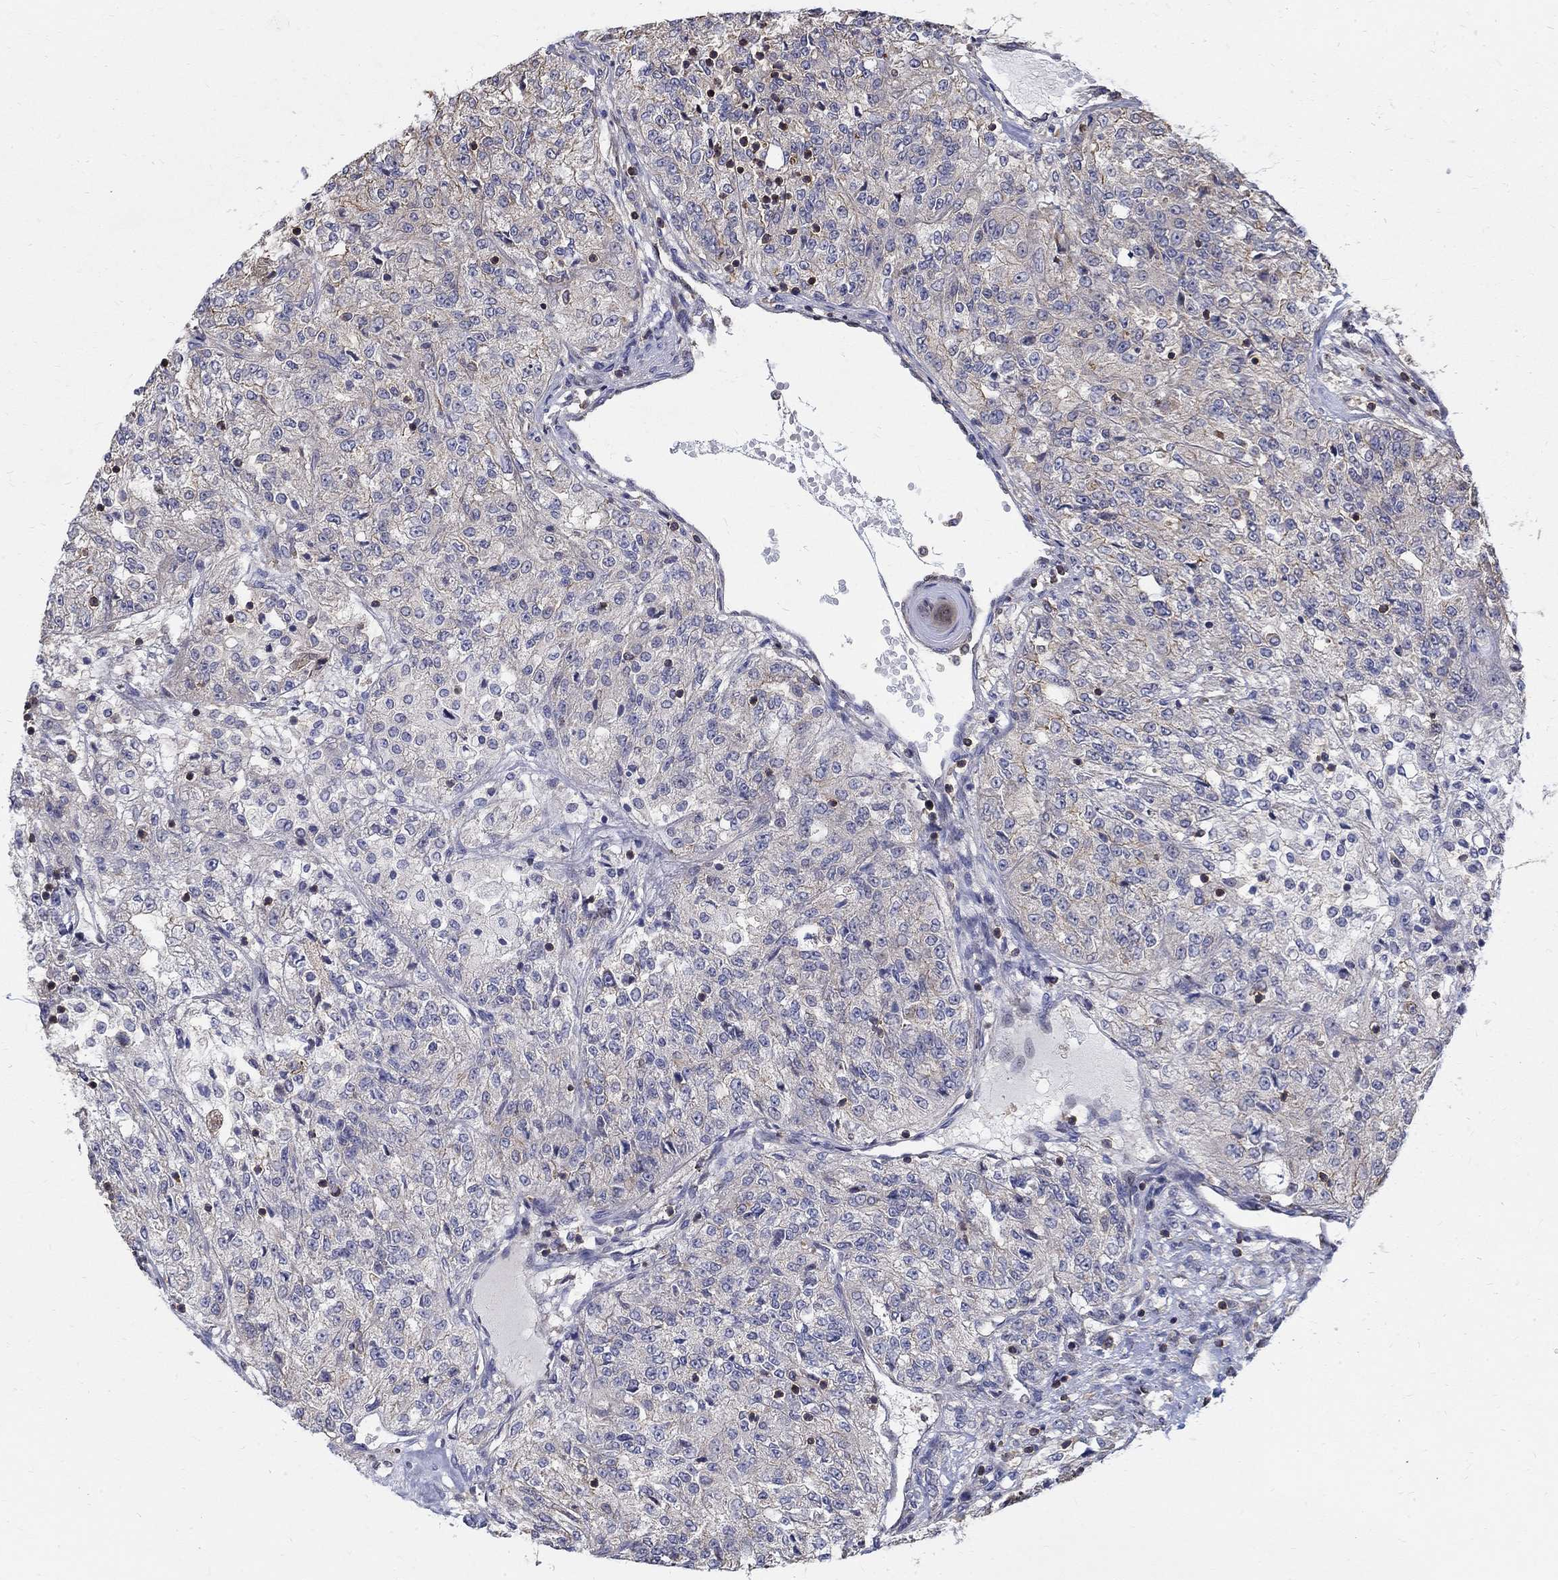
{"staining": {"intensity": "strong", "quantity": "<25%", "location": "cytoplasmic/membranous"}, "tissue": "renal cancer", "cell_type": "Tumor cells", "image_type": "cancer", "snomed": [{"axis": "morphology", "description": "Adenocarcinoma, NOS"}, {"axis": "topography", "description": "Kidney"}], "caption": "Protein expression analysis of human renal cancer reveals strong cytoplasmic/membranous expression in about <25% of tumor cells.", "gene": "AGAP2", "patient": {"sex": "female", "age": 63}}